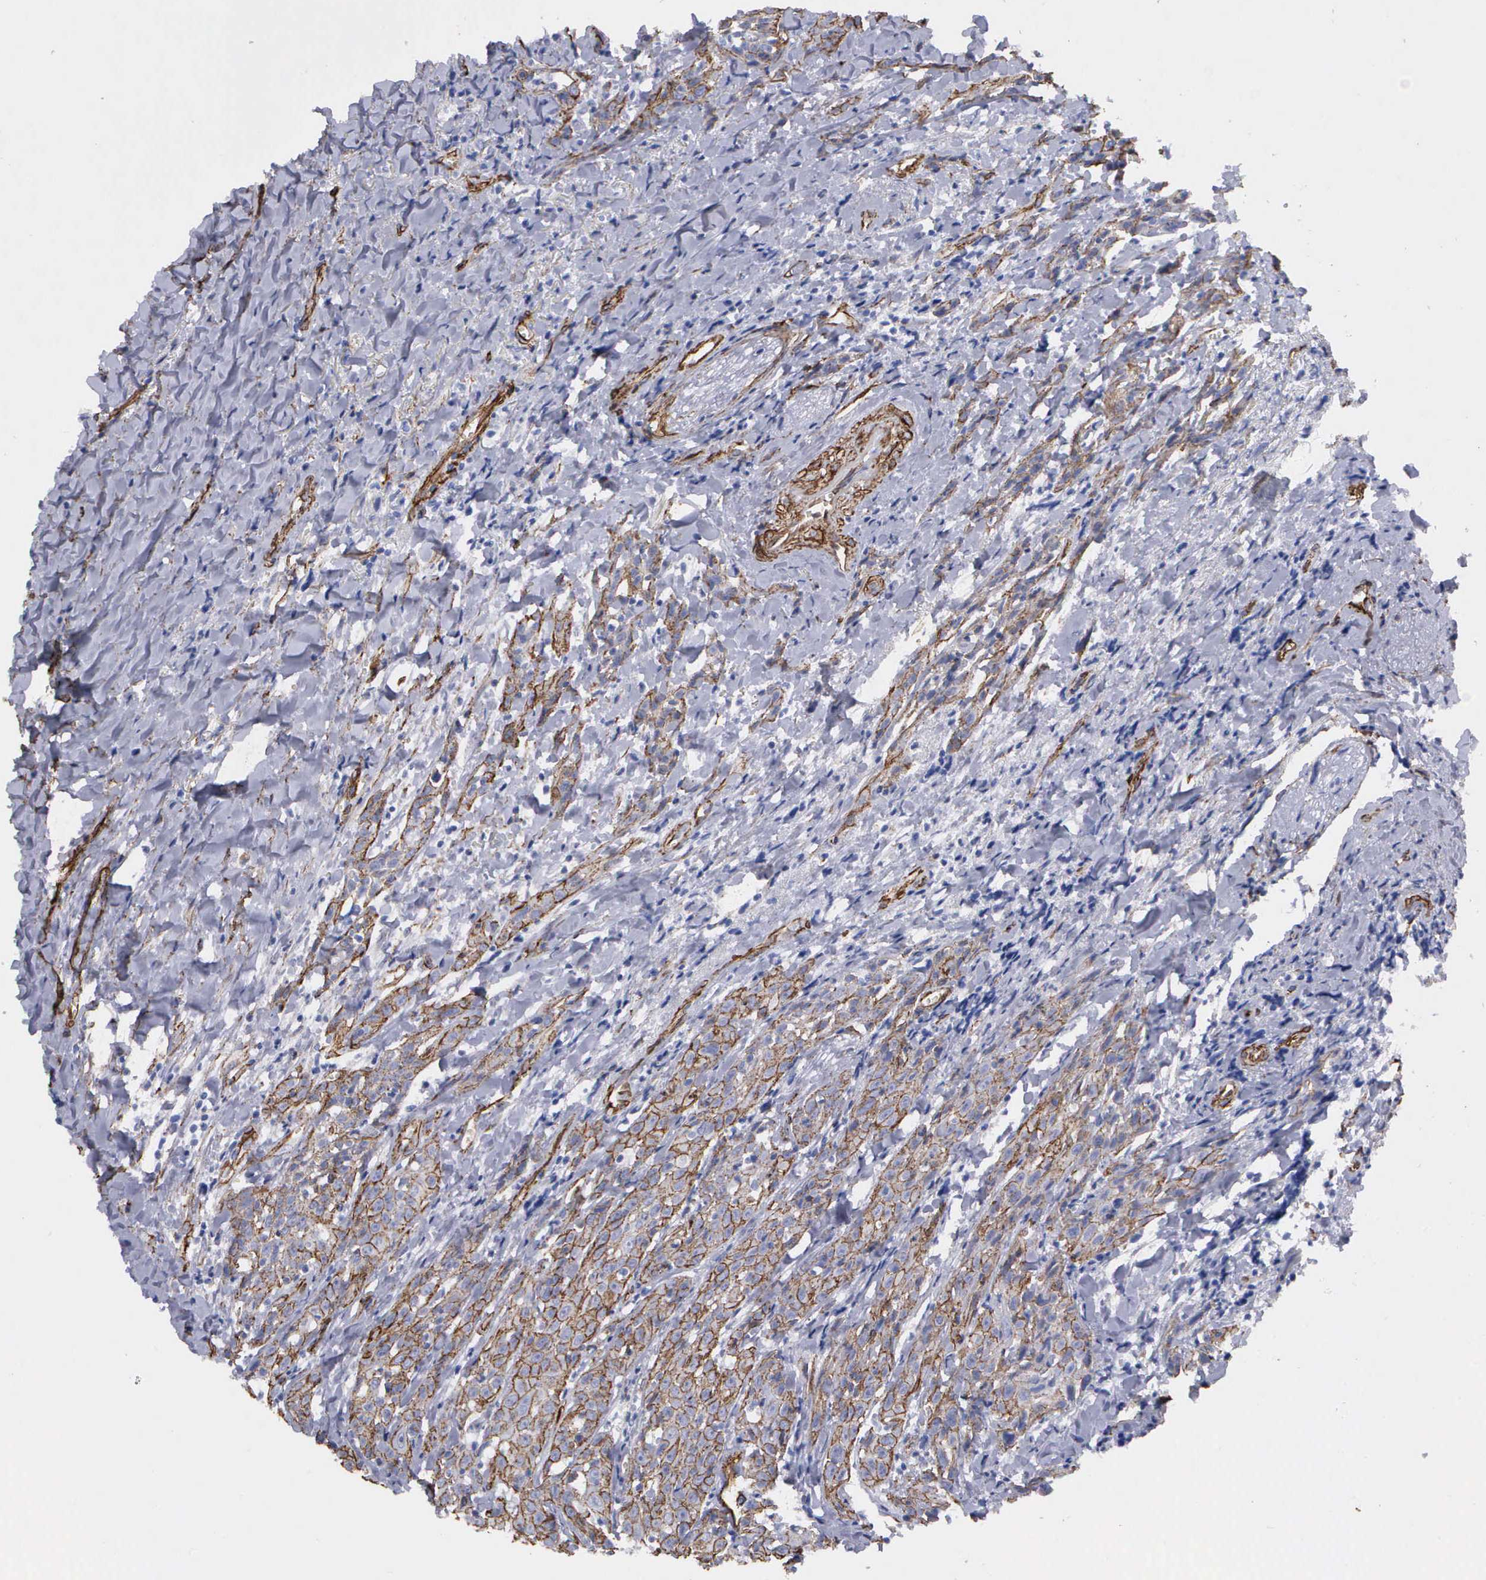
{"staining": {"intensity": "weak", "quantity": "25%-75%", "location": "cytoplasmic/membranous"}, "tissue": "head and neck cancer", "cell_type": "Tumor cells", "image_type": "cancer", "snomed": [{"axis": "morphology", "description": "Squamous cell carcinoma, NOS"}, {"axis": "topography", "description": "Oral tissue"}, {"axis": "topography", "description": "Head-Neck"}], "caption": "DAB (3,3'-diaminobenzidine) immunohistochemical staining of human head and neck squamous cell carcinoma displays weak cytoplasmic/membranous protein expression in approximately 25%-75% of tumor cells.", "gene": "MAGEB10", "patient": {"sex": "female", "age": 82}}